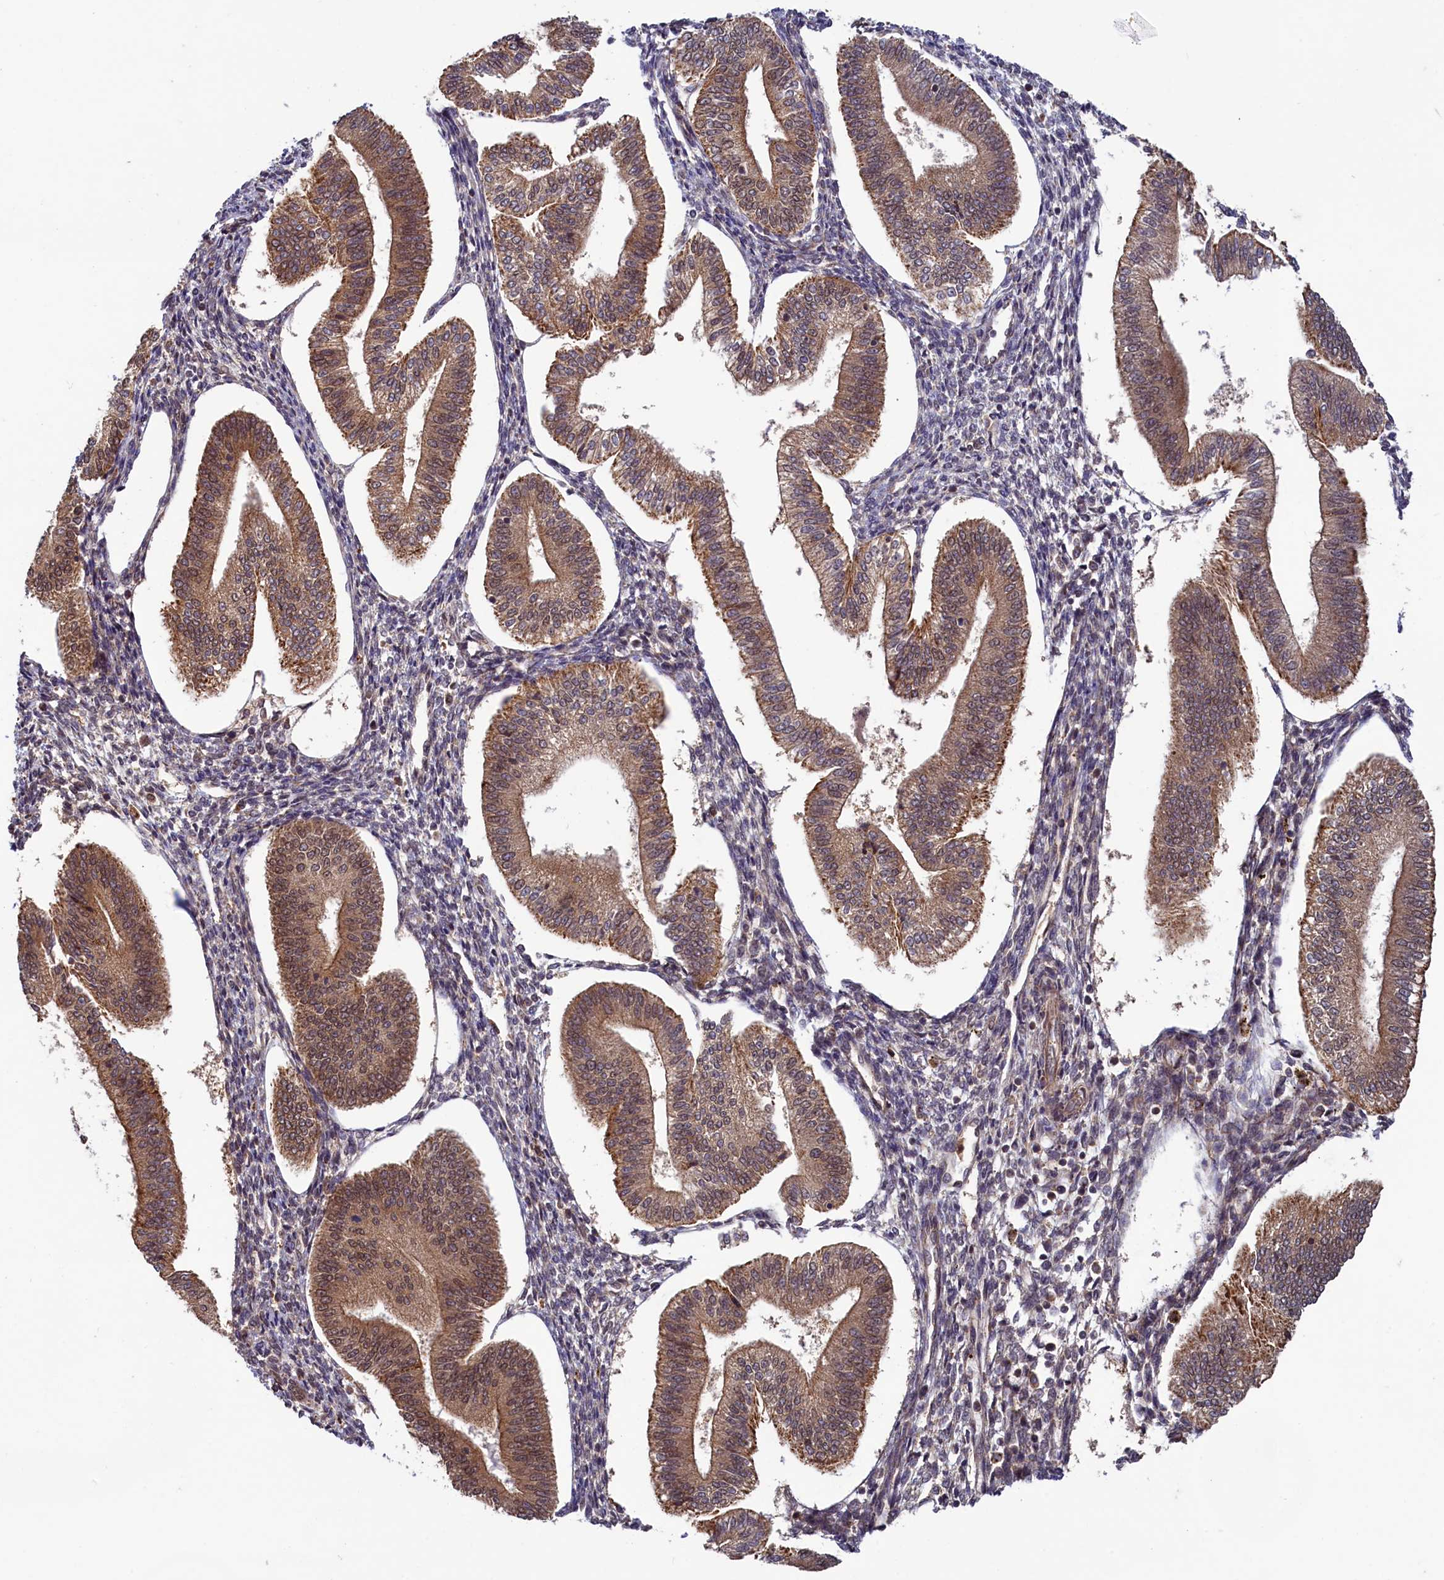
{"staining": {"intensity": "moderate", "quantity": "25%-75%", "location": "nuclear"}, "tissue": "endometrium", "cell_type": "Cells in endometrial stroma", "image_type": "normal", "snomed": [{"axis": "morphology", "description": "Normal tissue, NOS"}, {"axis": "topography", "description": "Endometrium"}], "caption": "This is an image of immunohistochemistry staining of normal endometrium, which shows moderate staining in the nuclear of cells in endometrial stroma.", "gene": "NAE1", "patient": {"sex": "female", "age": 34}}